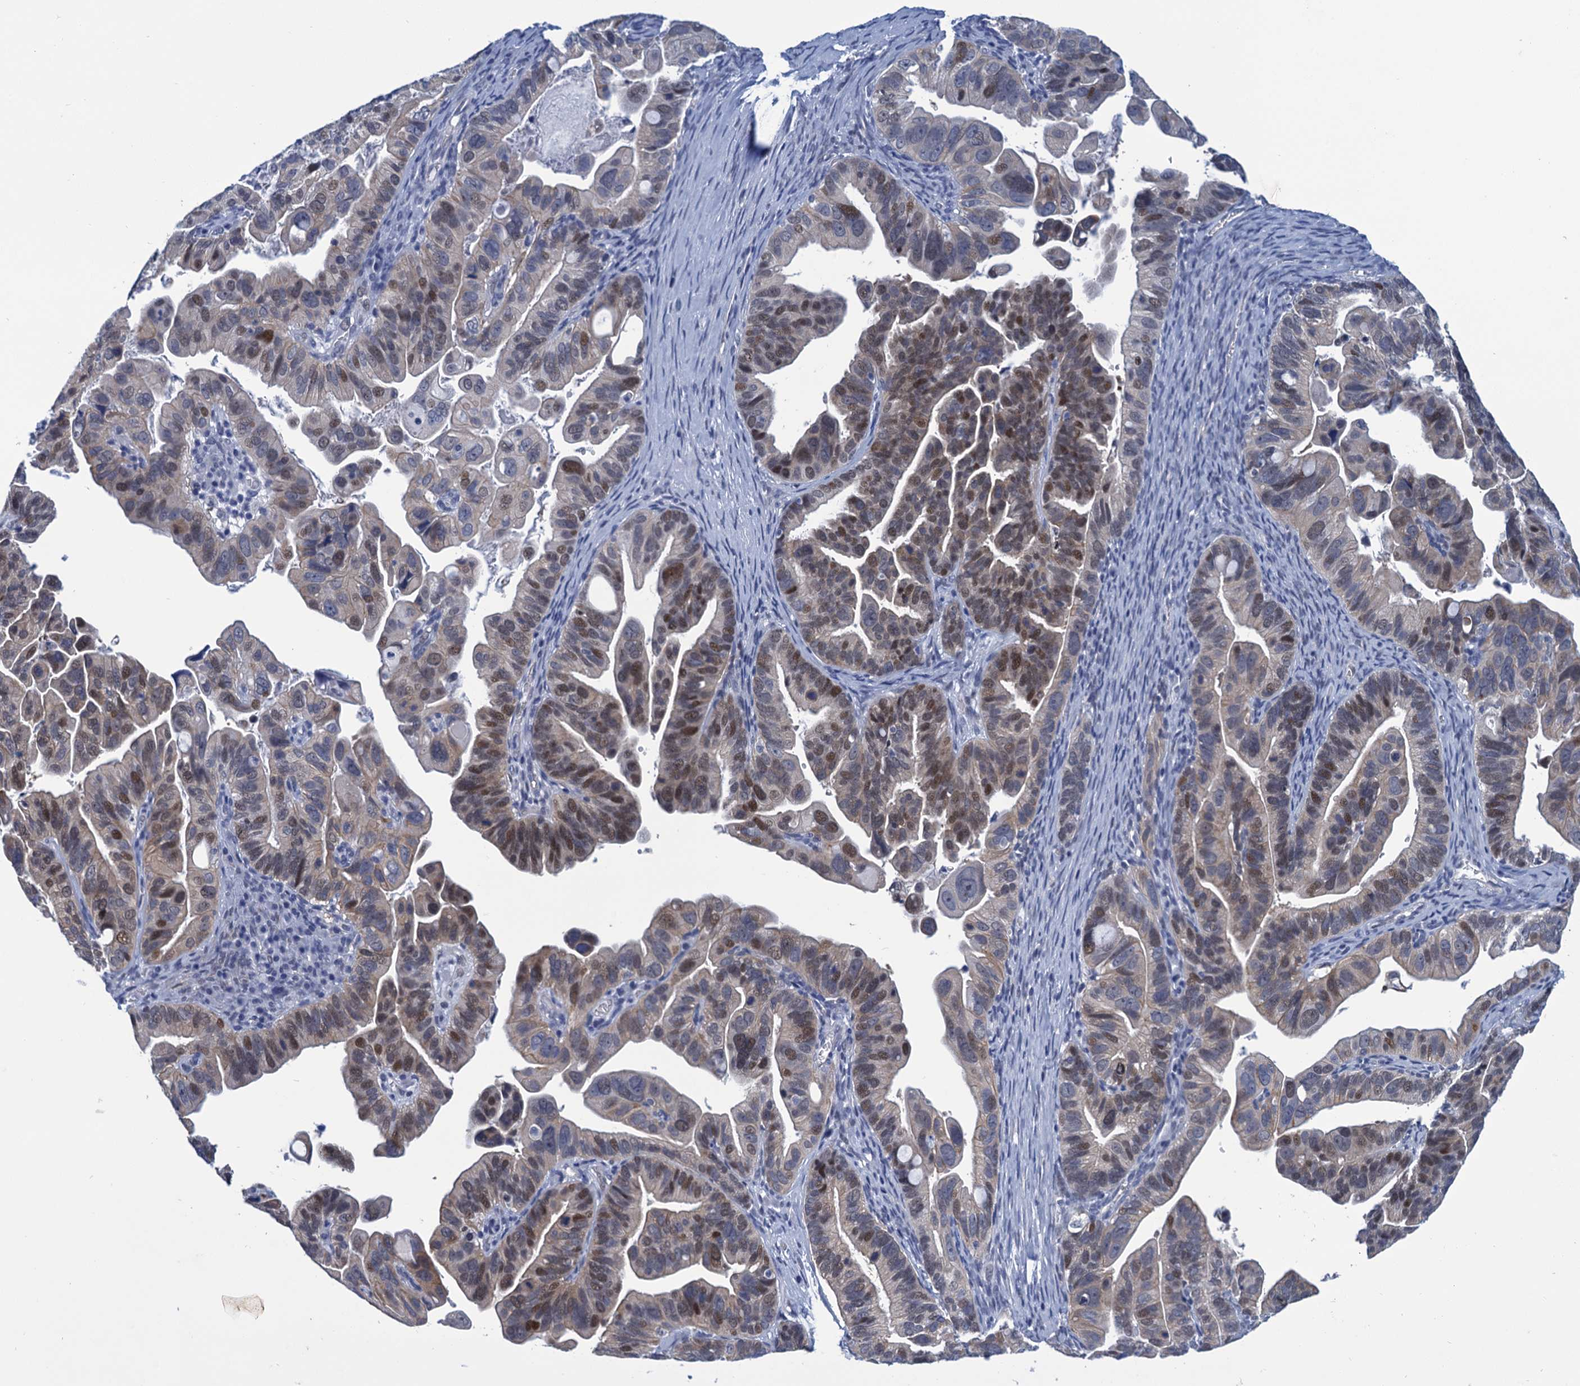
{"staining": {"intensity": "moderate", "quantity": "<25%", "location": "nuclear"}, "tissue": "ovarian cancer", "cell_type": "Tumor cells", "image_type": "cancer", "snomed": [{"axis": "morphology", "description": "Cystadenocarcinoma, serous, NOS"}, {"axis": "topography", "description": "Ovary"}], "caption": "Ovarian cancer (serous cystadenocarcinoma) was stained to show a protein in brown. There is low levels of moderate nuclear expression in about <25% of tumor cells.", "gene": "GINS3", "patient": {"sex": "female", "age": 56}}